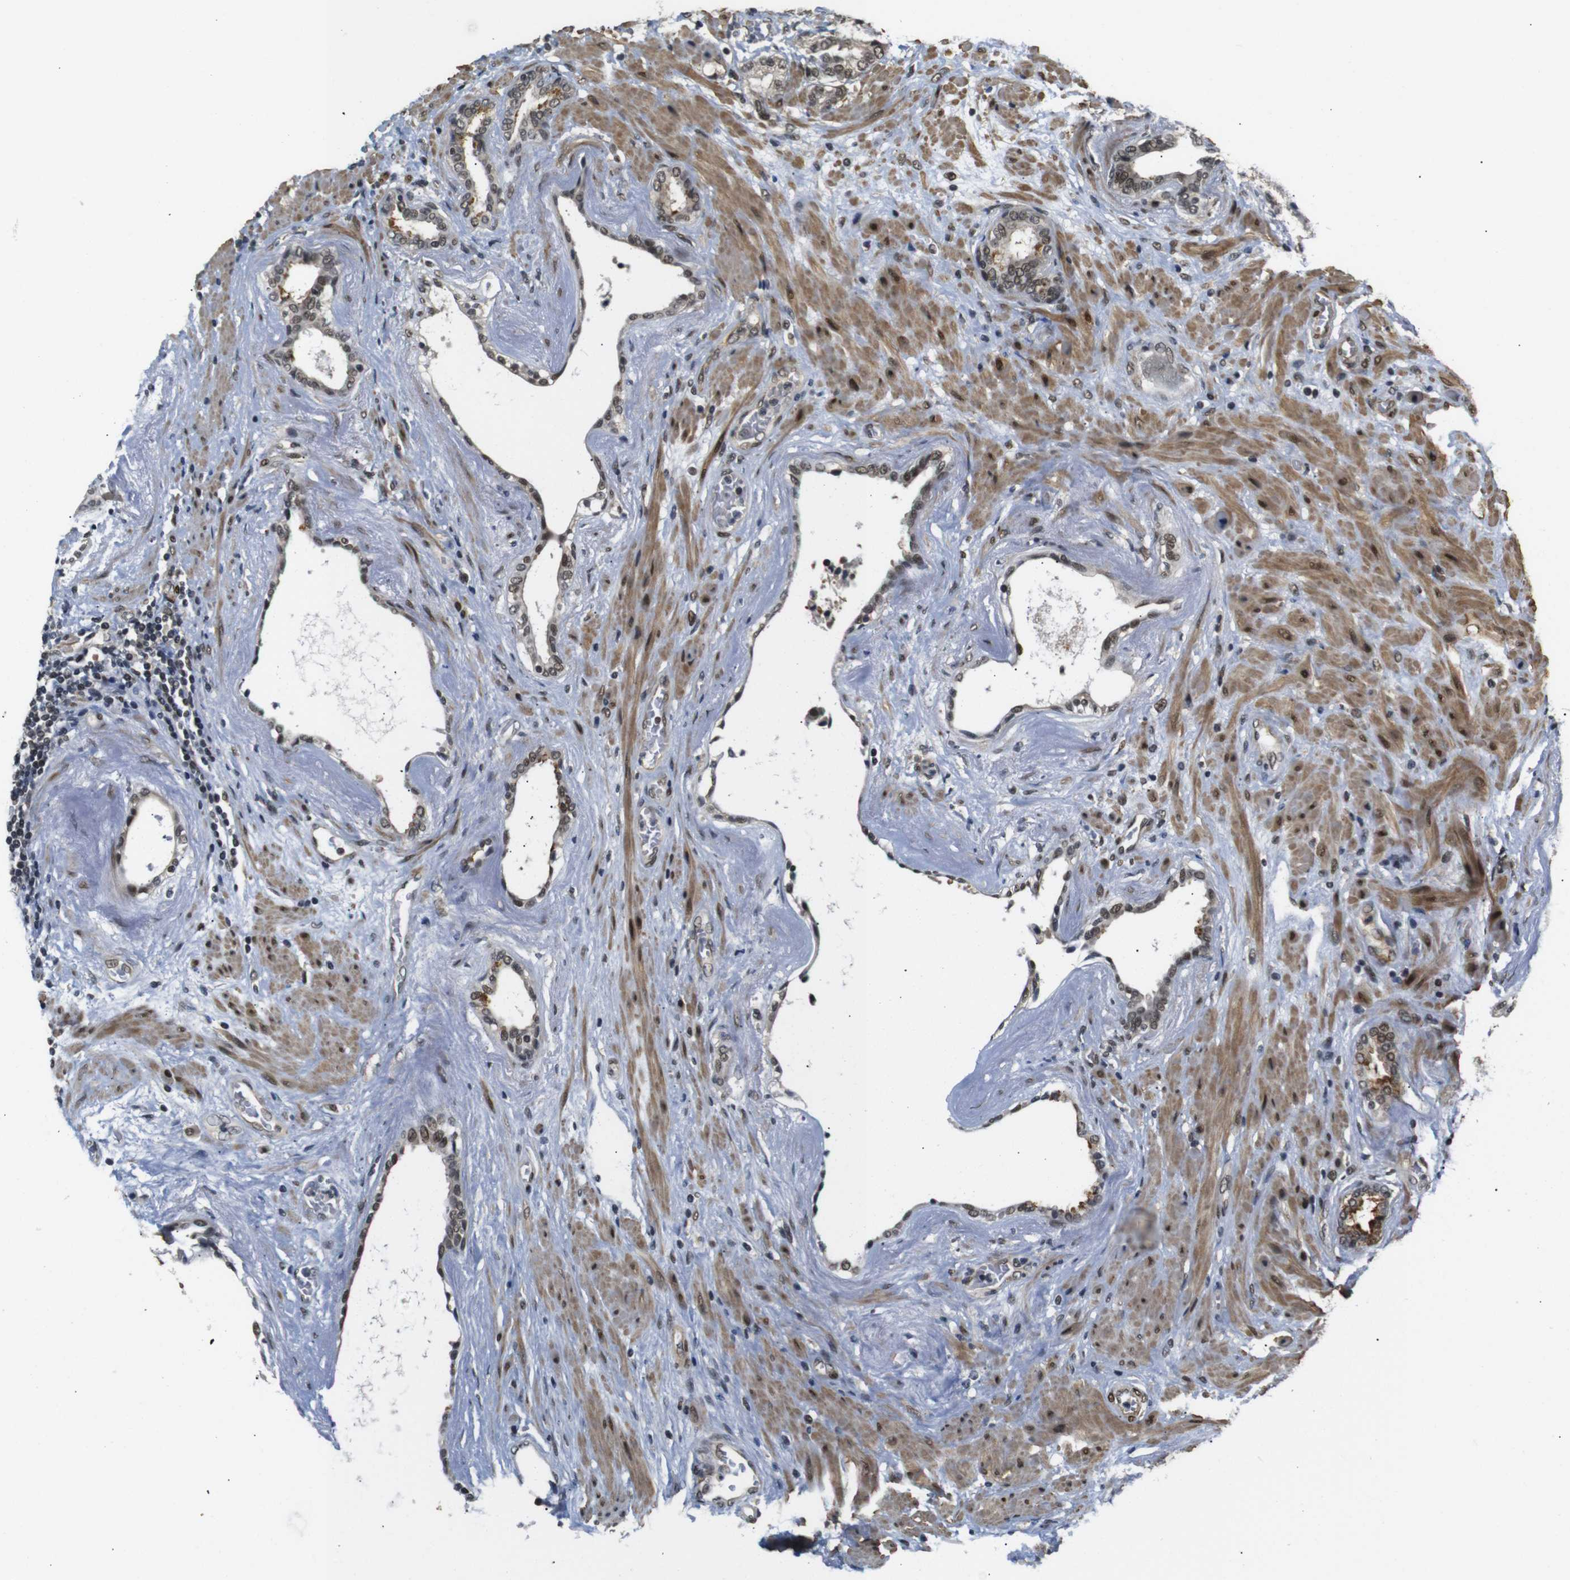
{"staining": {"intensity": "weak", "quantity": ">75%", "location": "cytoplasmic/membranous,nuclear"}, "tissue": "prostate cancer", "cell_type": "Tumor cells", "image_type": "cancer", "snomed": [{"axis": "morphology", "description": "Adenocarcinoma, High grade"}, {"axis": "topography", "description": "Prostate"}], "caption": "Prostate adenocarcinoma (high-grade) stained for a protein reveals weak cytoplasmic/membranous and nuclear positivity in tumor cells.", "gene": "TBX2", "patient": {"sex": "male", "age": 61}}